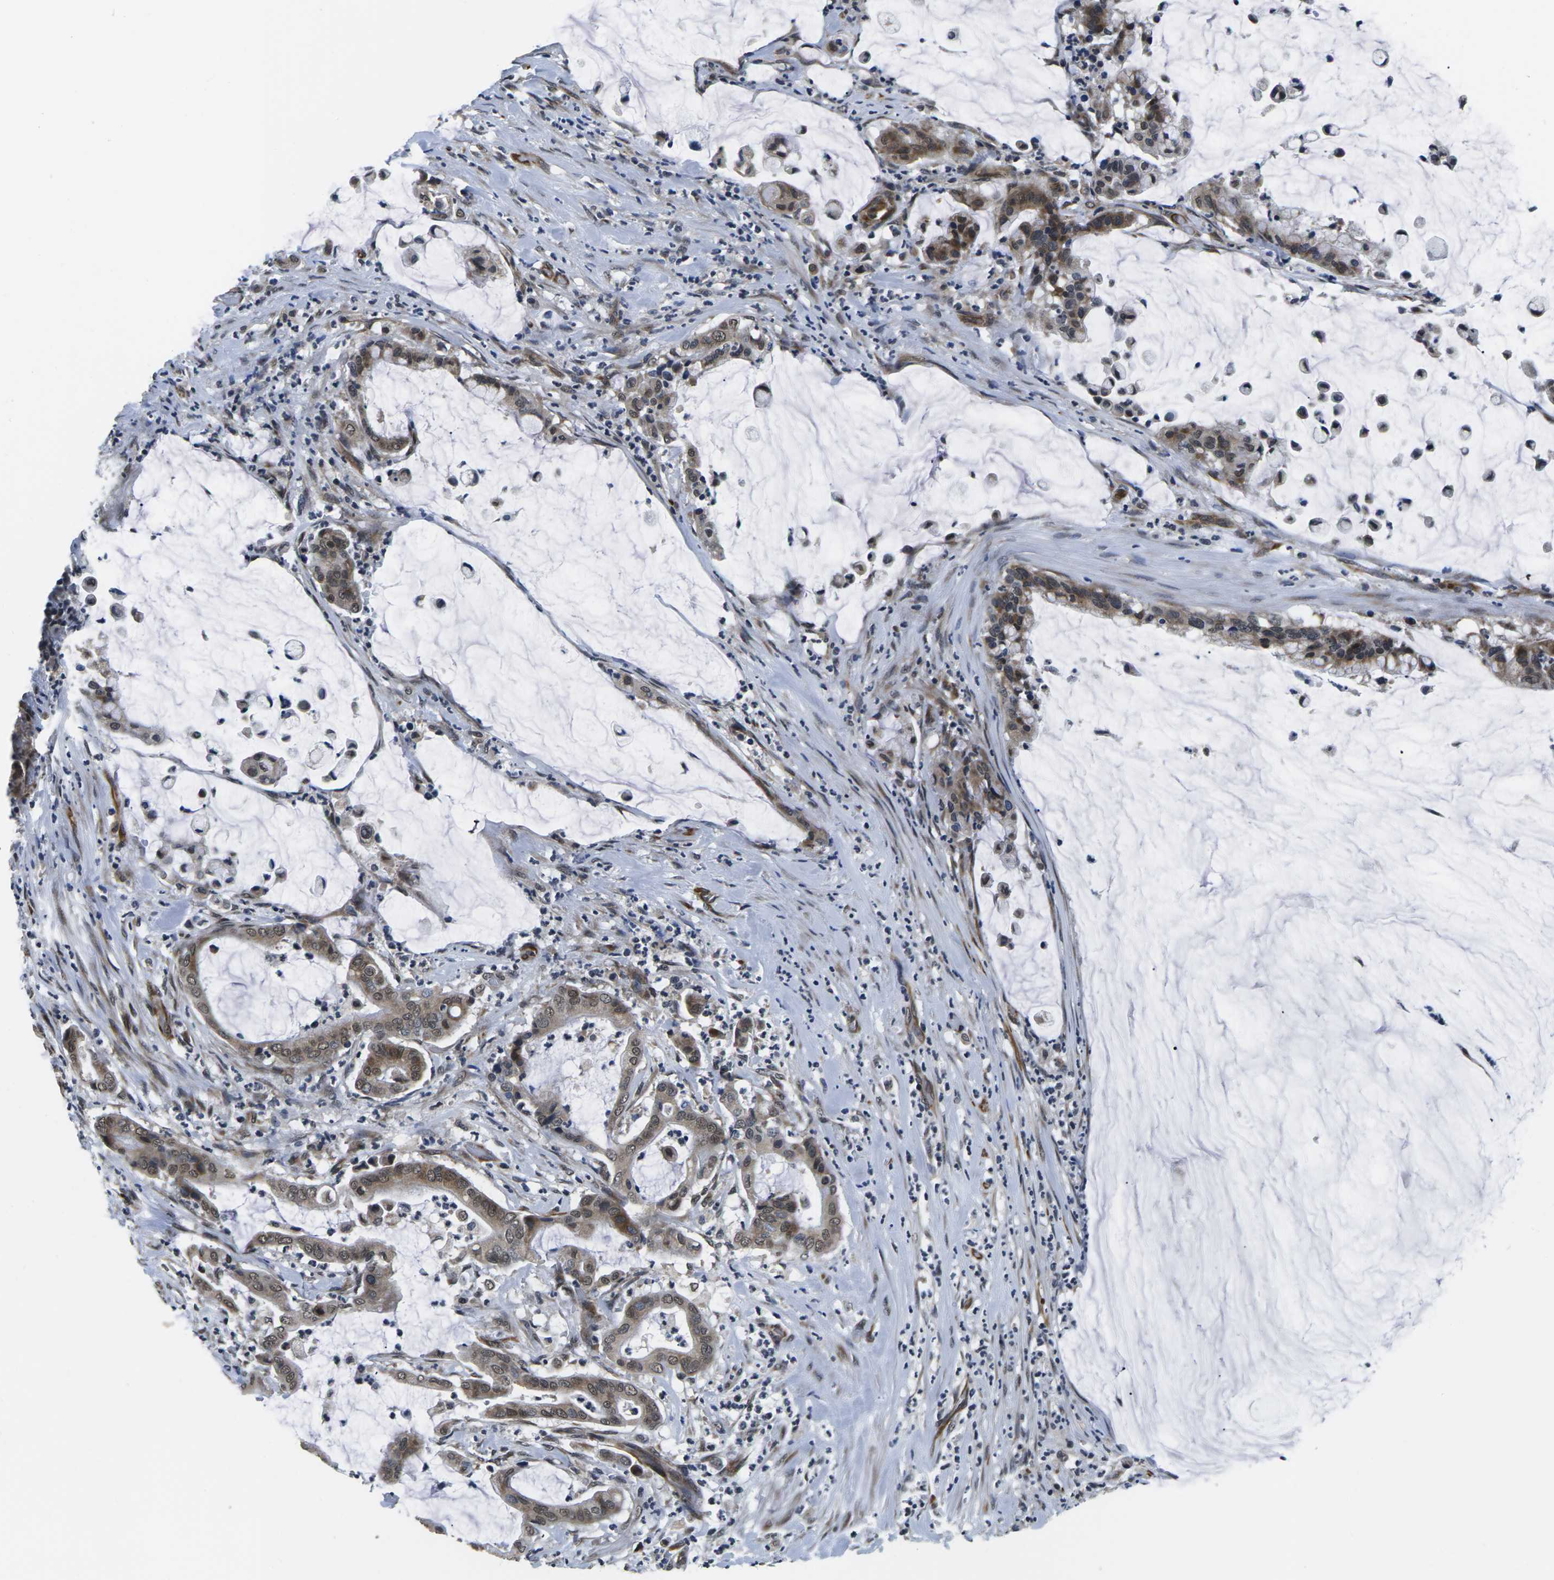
{"staining": {"intensity": "moderate", "quantity": ">75%", "location": "cytoplasmic/membranous,nuclear"}, "tissue": "pancreatic cancer", "cell_type": "Tumor cells", "image_type": "cancer", "snomed": [{"axis": "morphology", "description": "Adenocarcinoma, NOS"}, {"axis": "topography", "description": "Pancreas"}], "caption": "Pancreatic adenocarcinoma tissue shows moderate cytoplasmic/membranous and nuclear staining in approximately >75% of tumor cells, visualized by immunohistochemistry.", "gene": "CCNE1", "patient": {"sex": "male", "age": 41}}